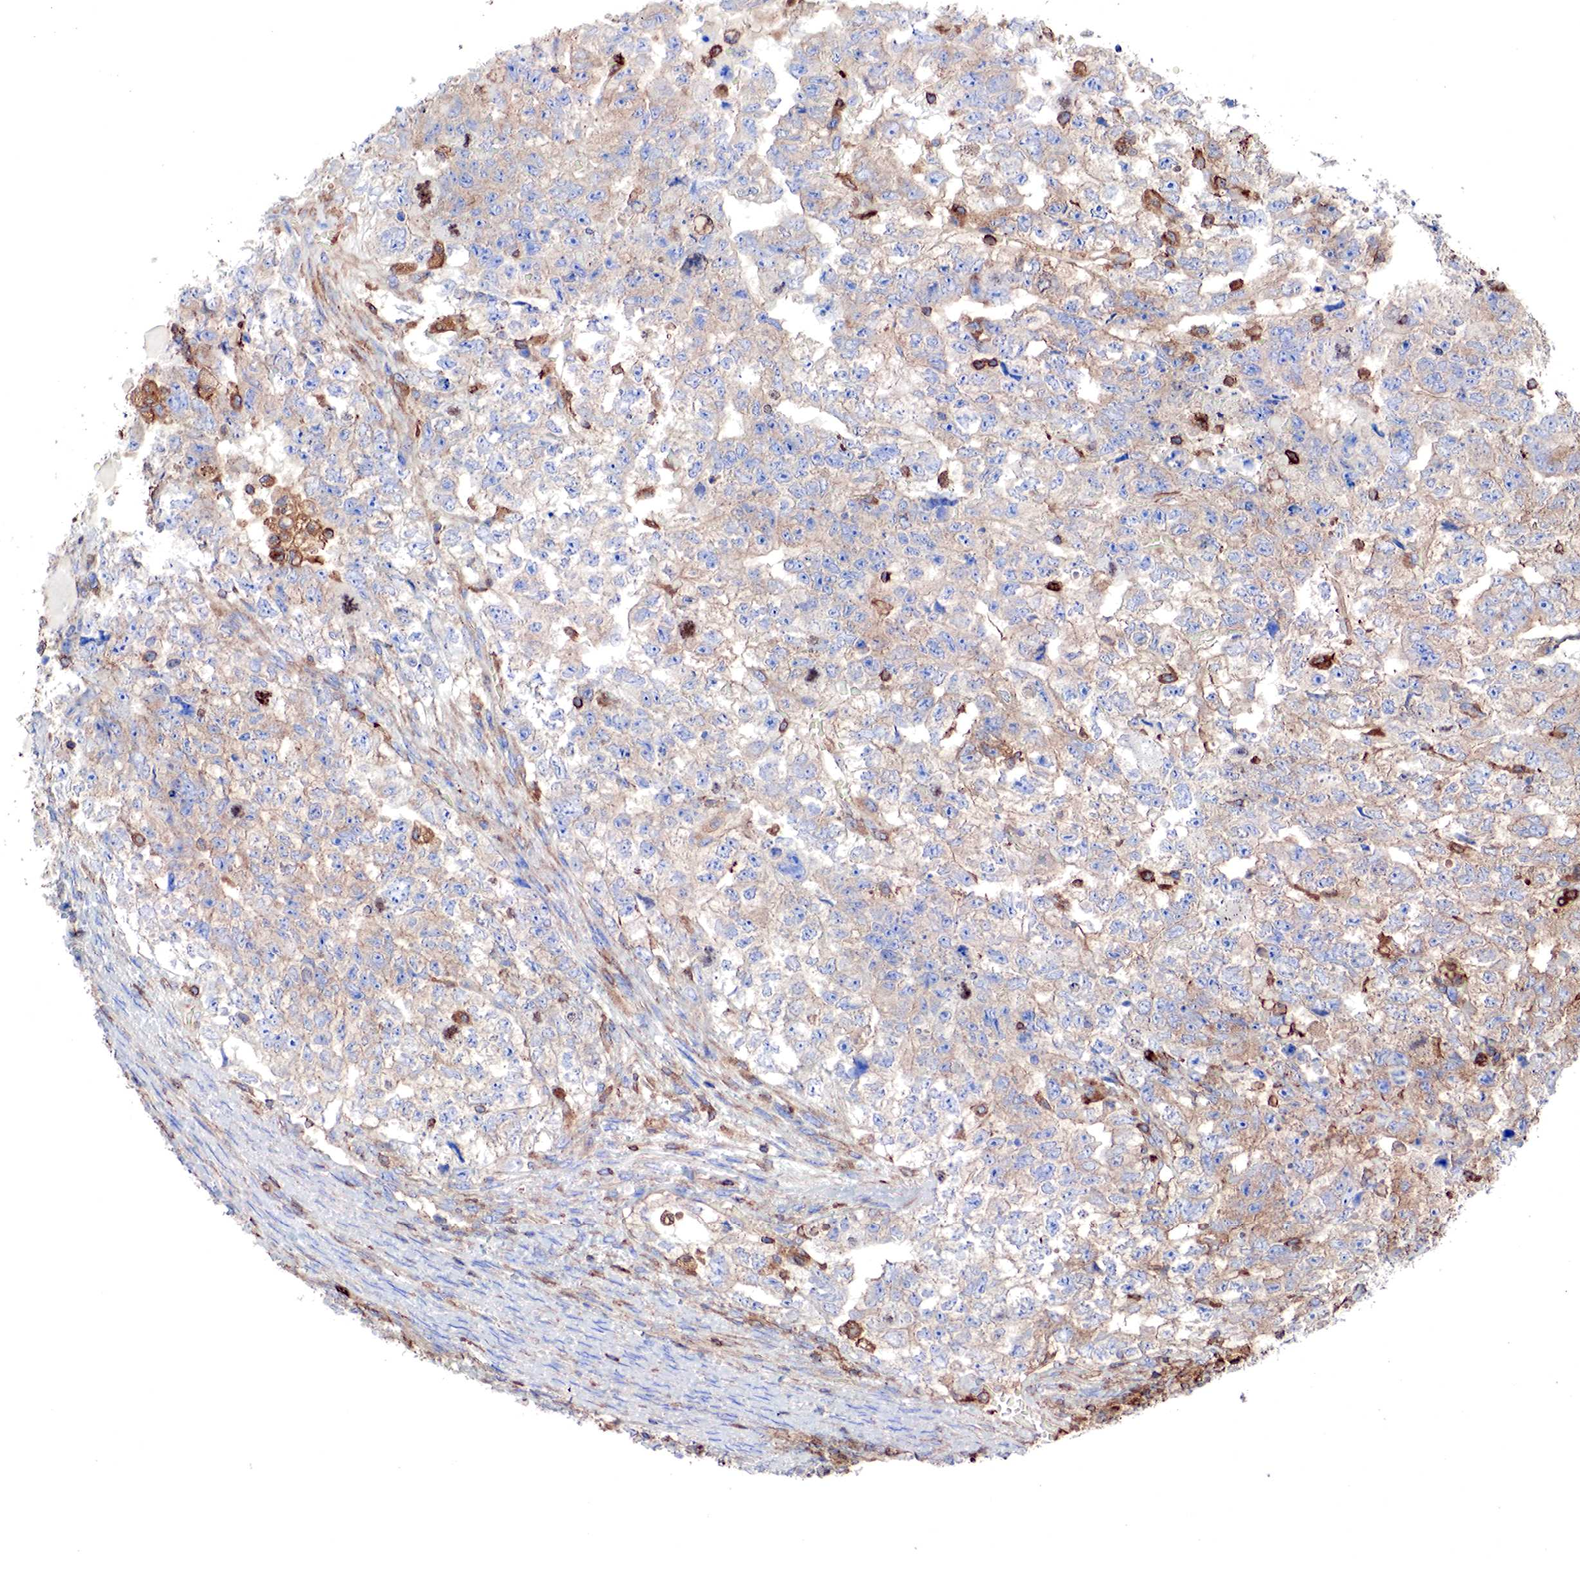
{"staining": {"intensity": "weak", "quantity": "25%-75%", "location": "cytoplasmic/membranous"}, "tissue": "testis cancer", "cell_type": "Tumor cells", "image_type": "cancer", "snomed": [{"axis": "morphology", "description": "Carcinoma, Embryonal, NOS"}, {"axis": "topography", "description": "Testis"}], "caption": "Immunohistochemistry (DAB) staining of testis embryonal carcinoma displays weak cytoplasmic/membranous protein expression in approximately 25%-75% of tumor cells.", "gene": "G6PD", "patient": {"sex": "male", "age": 36}}